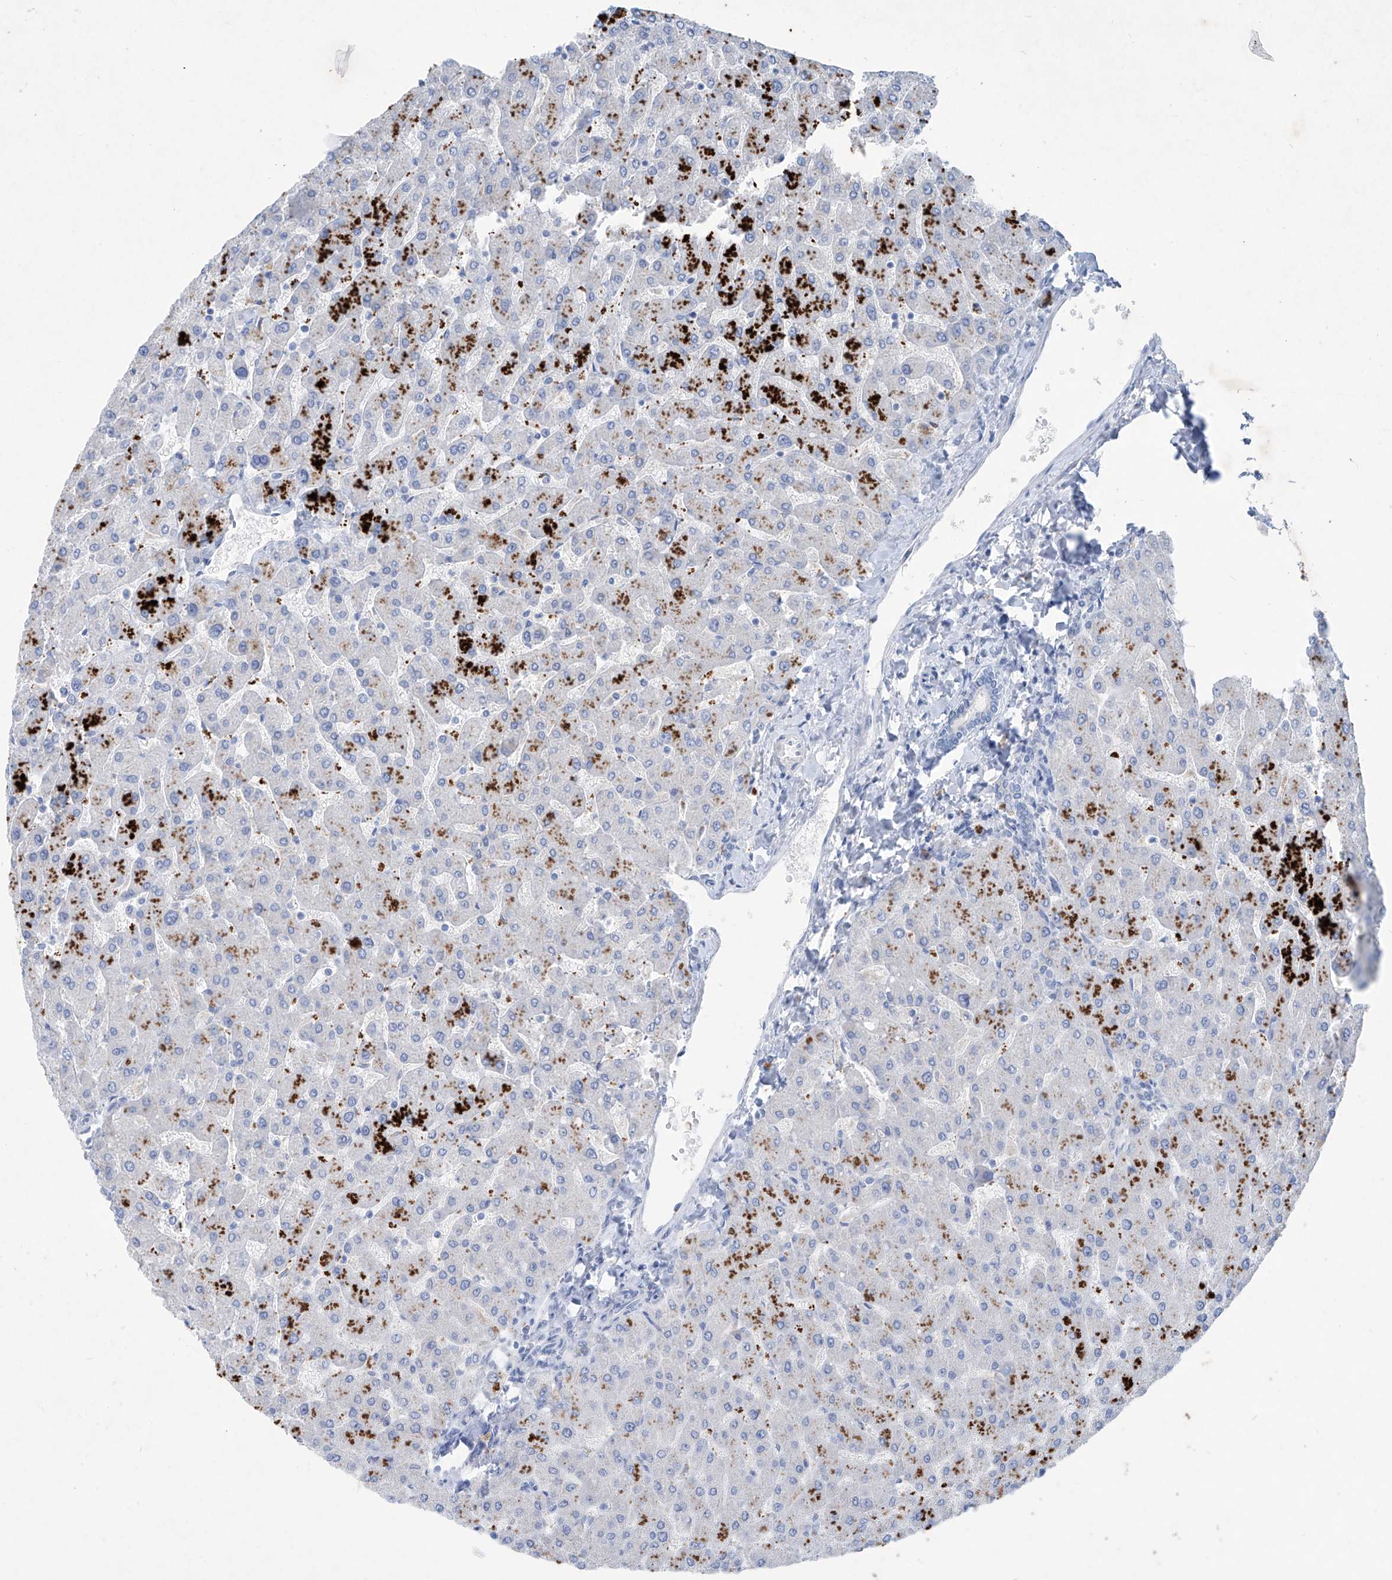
{"staining": {"intensity": "negative", "quantity": "none", "location": "none"}, "tissue": "liver", "cell_type": "Cholangiocytes", "image_type": "normal", "snomed": [{"axis": "morphology", "description": "Normal tissue, NOS"}, {"axis": "topography", "description": "Liver"}], "caption": "DAB immunohistochemical staining of unremarkable human liver demonstrates no significant staining in cholangiocytes. (Brightfield microscopy of DAB immunohistochemistry at high magnification).", "gene": "ASNS", "patient": {"sex": "male", "age": 55}}